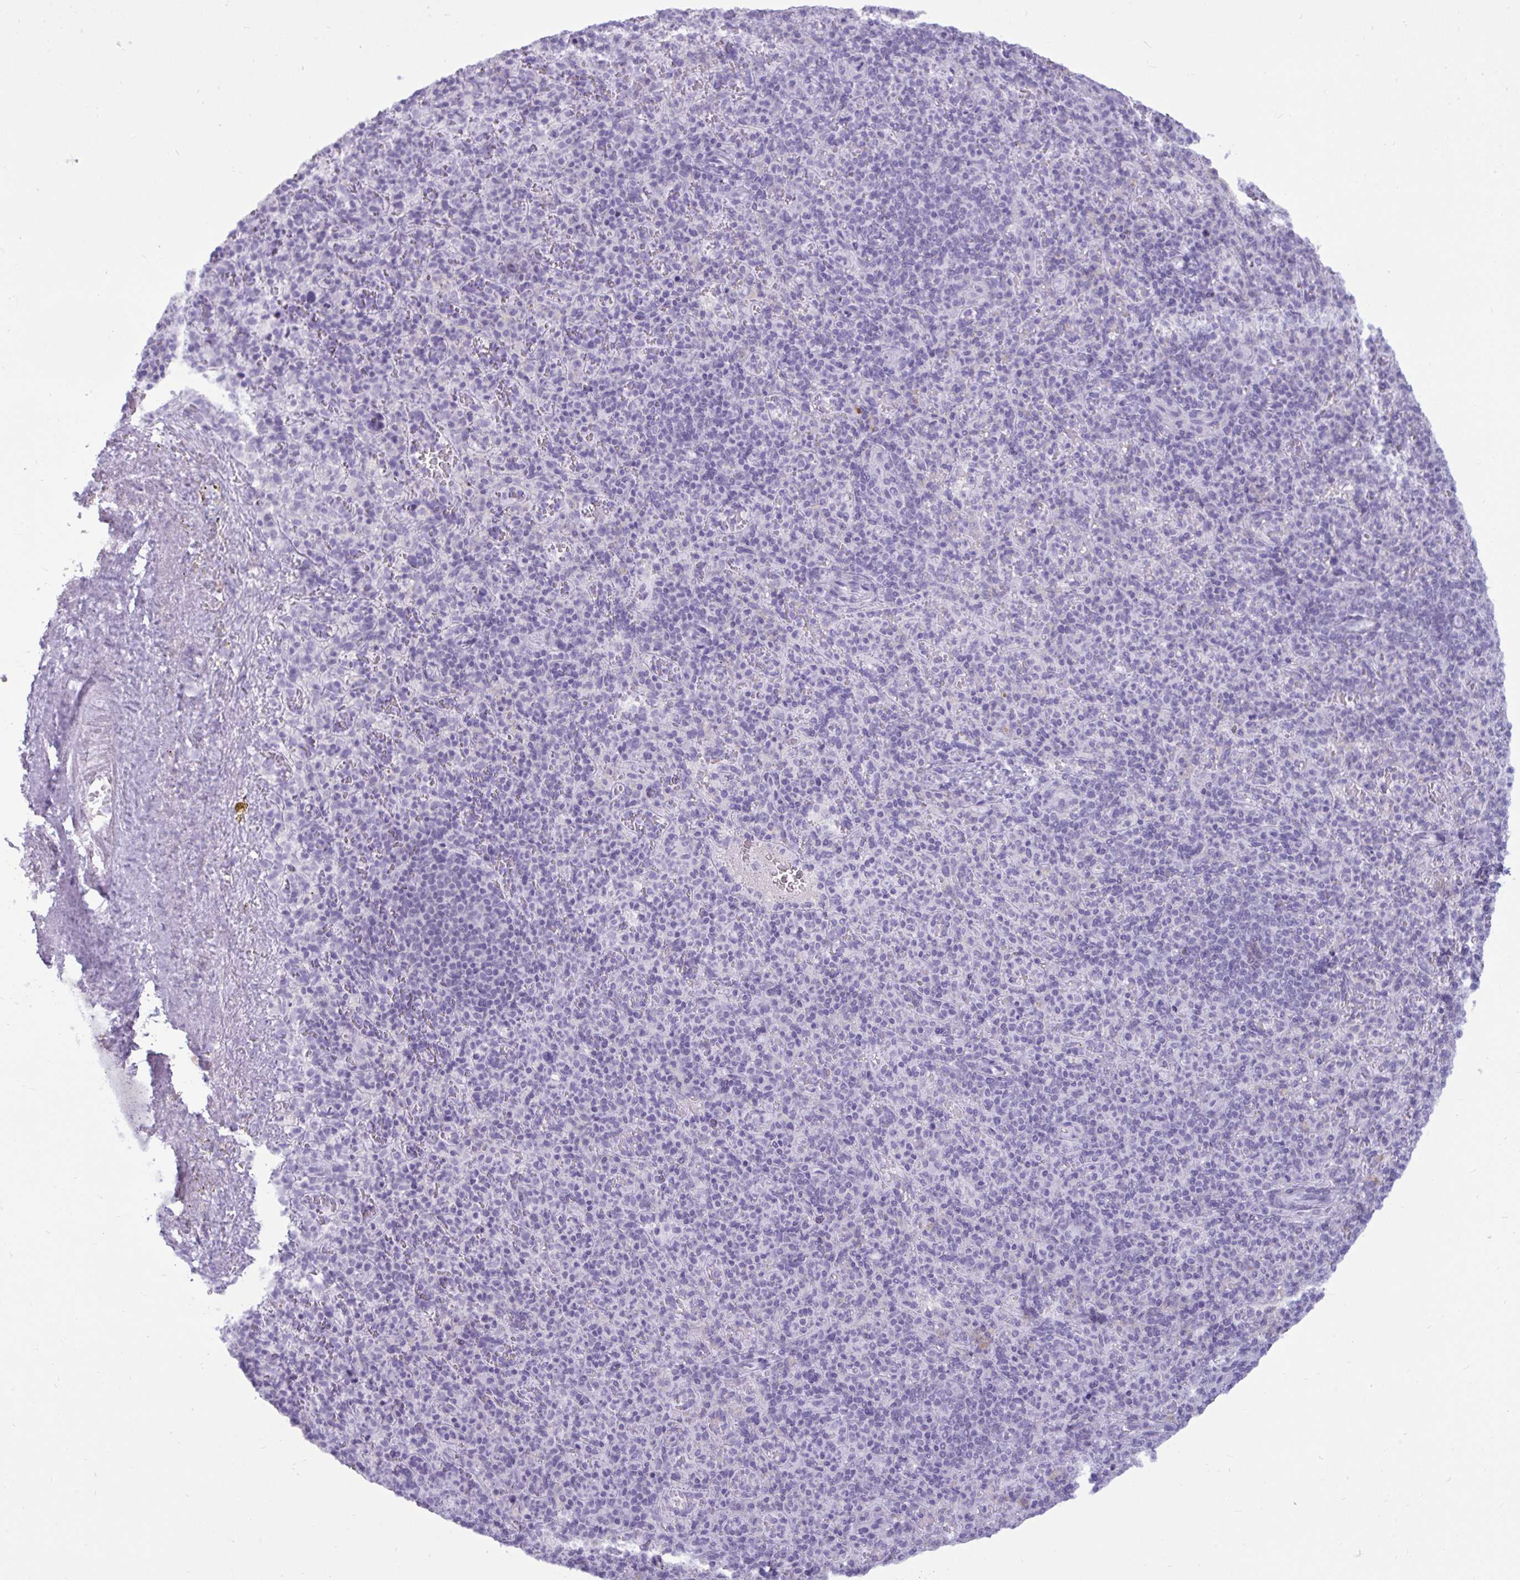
{"staining": {"intensity": "negative", "quantity": "none", "location": "none"}, "tissue": "spleen", "cell_type": "Cells in red pulp", "image_type": "normal", "snomed": [{"axis": "morphology", "description": "Normal tissue, NOS"}, {"axis": "topography", "description": "Spleen"}], "caption": "High magnification brightfield microscopy of benign spleen stained with DAB (3,3'-diaminobenzidine) (brown) and counterstained with hematoxylin (blue): cells in red pulp show no significant expression. Nuclei are stained in blue.", "gene": "ANKRD60", "patient": {"sex": "female", "age": 74}}